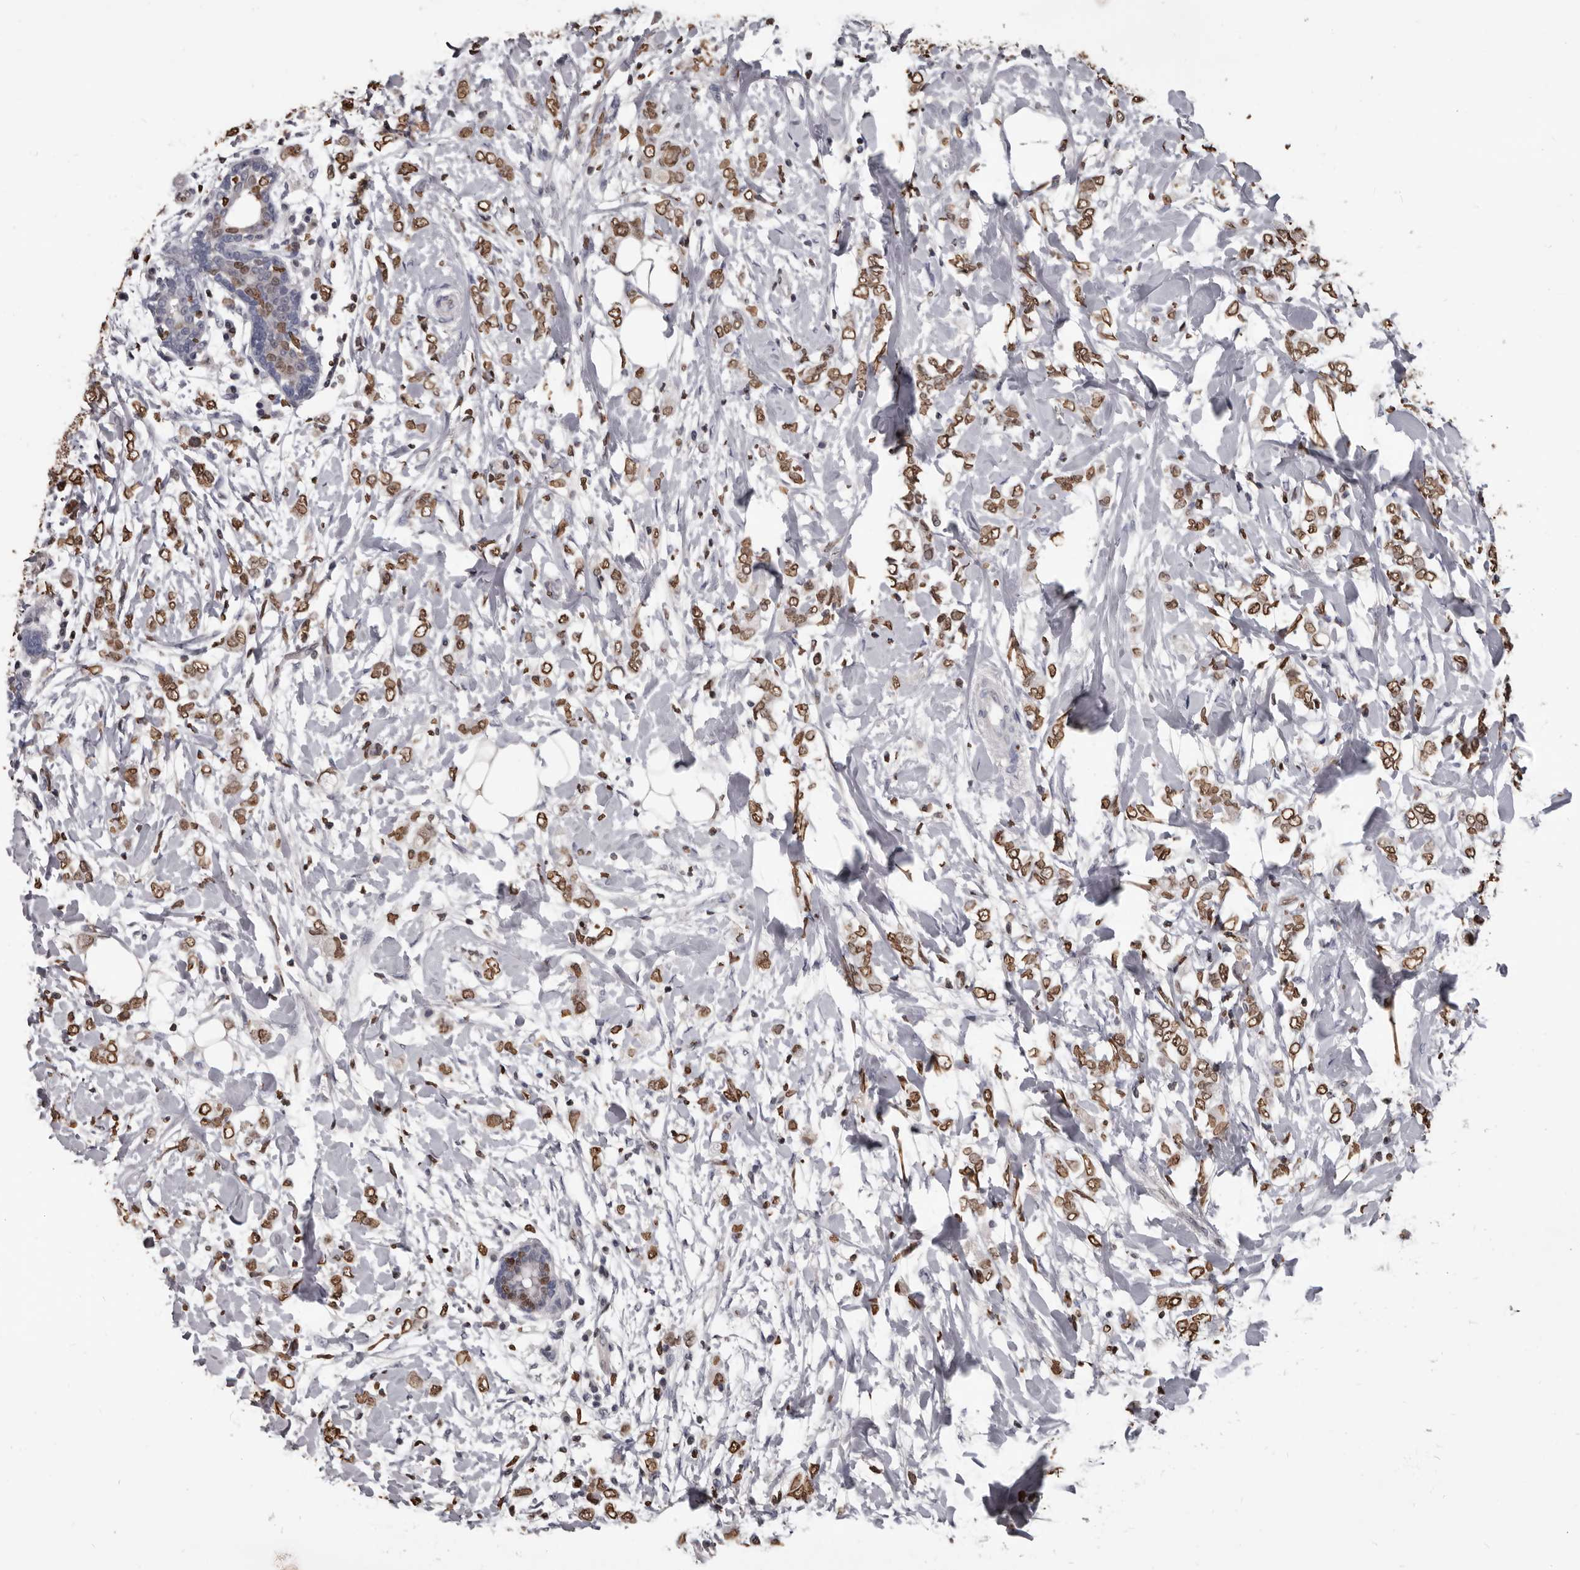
{"staining": {"intensity": "strong", "quantity": ">75%", "location": "nuclear"}, "tissue": "breast cancer", "cell_type": "Tumor cells", "image_type": "cancer", "snomed": [{"axis": "morphology", "description": "Normal tissue, NOS"}, {"axis": "morphology", "description": "Lobular carcinoma"}, {"axis": "topography", "description": "Breast"}], "caption": "Human breast cancer stained with a protein marker reveals strong staining in tumor cells.", "gene": "AHR", "patient": {"sex": "female", "age": 47}}